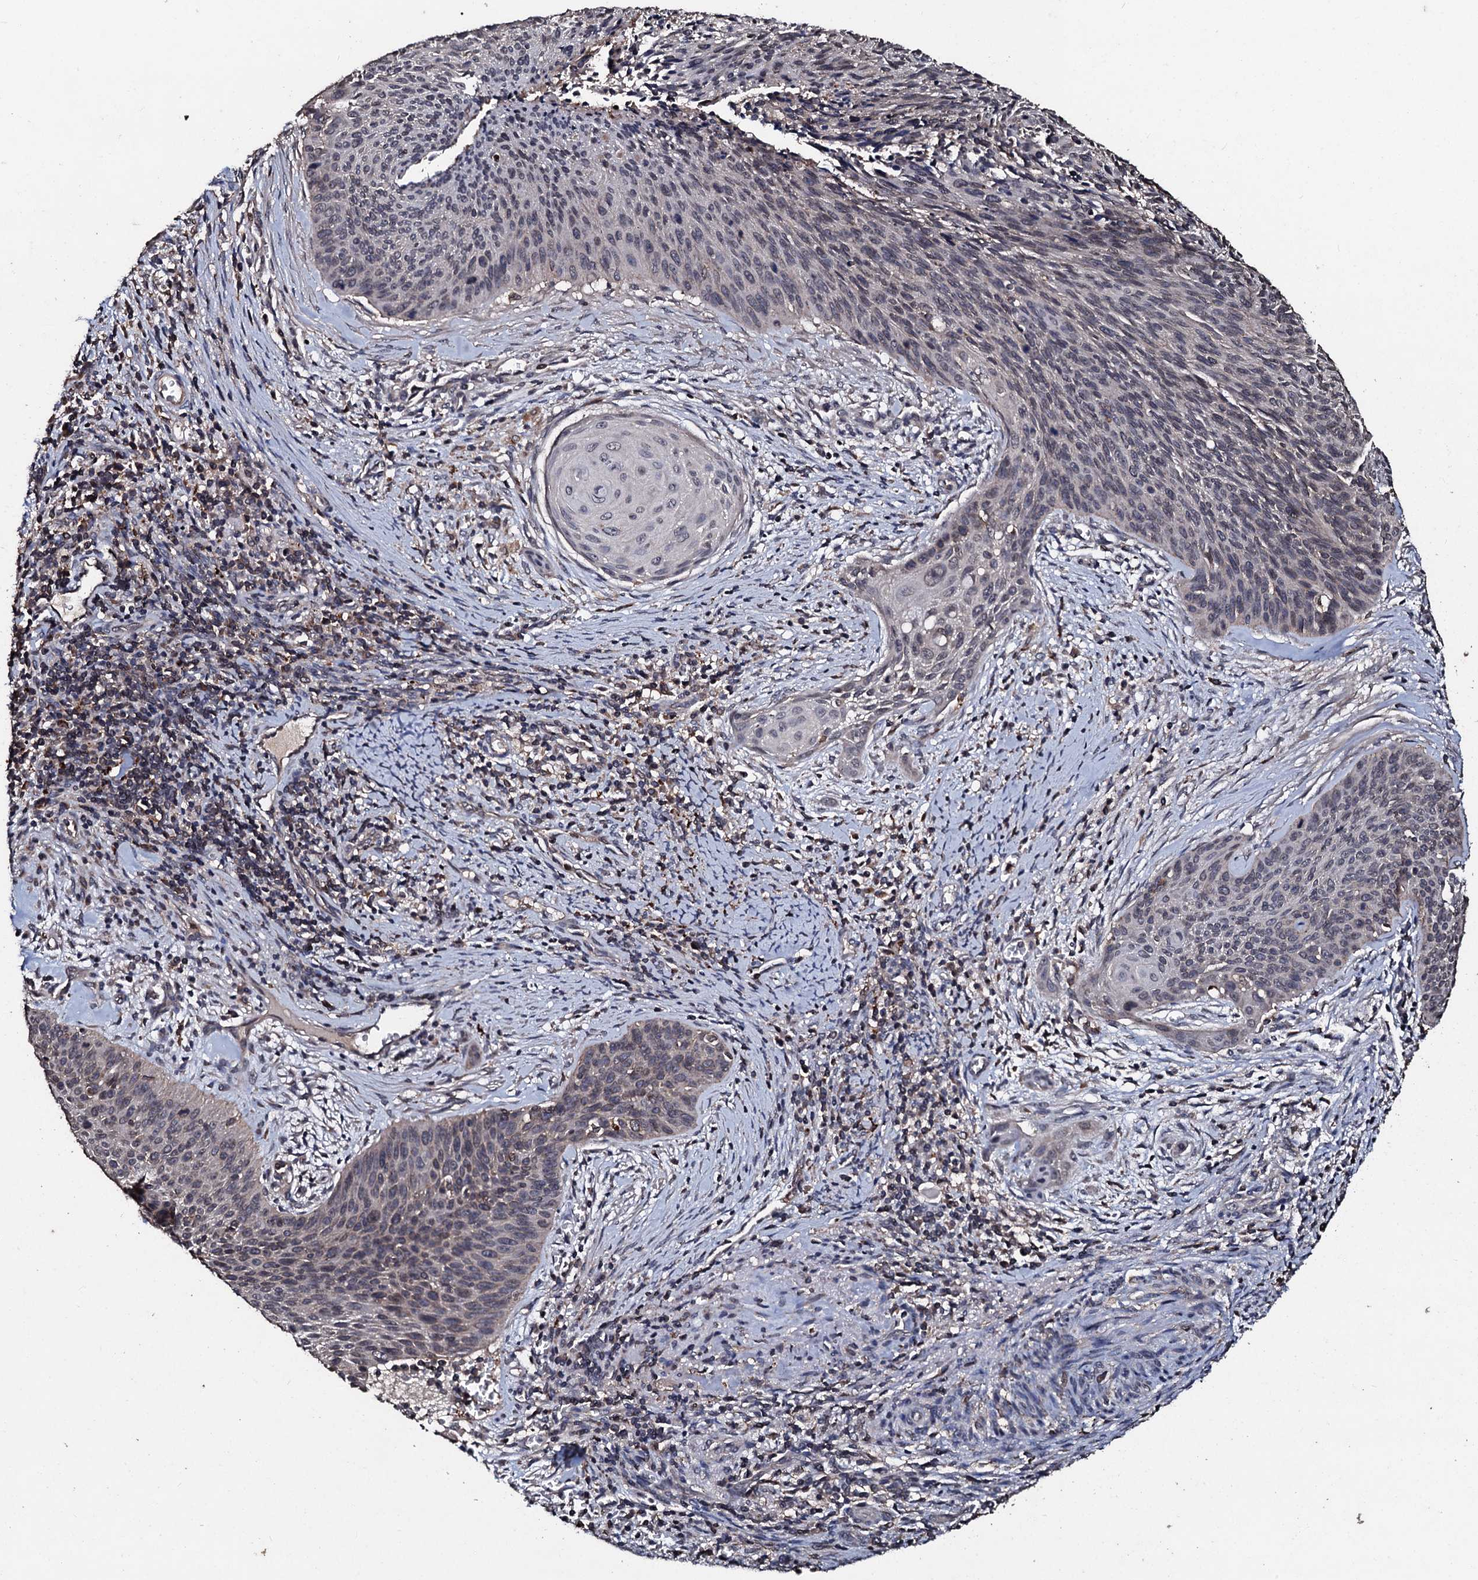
{"staining": {"intensity": "weak", "quantity": "<25%", "location": "cytoplasmic/membranous"}, "tissue": "cervical cancer", "cell_type": "Tumor cells", "image_type": "cancer", "snomed": [{"axis": "morphology", "description": "Squamous cell carcinoma, NOS"}, {"axis": "topography", "description": "Cervix"}], "caption": "High power microscopy histopathology image of an IHC photomicrograph of cervical cancer (squamous cell carcinoma), revealing no significant expression in tumor cells.", "gene": "SDHAF2", "patient": {"sex": "female", "age": 55}}